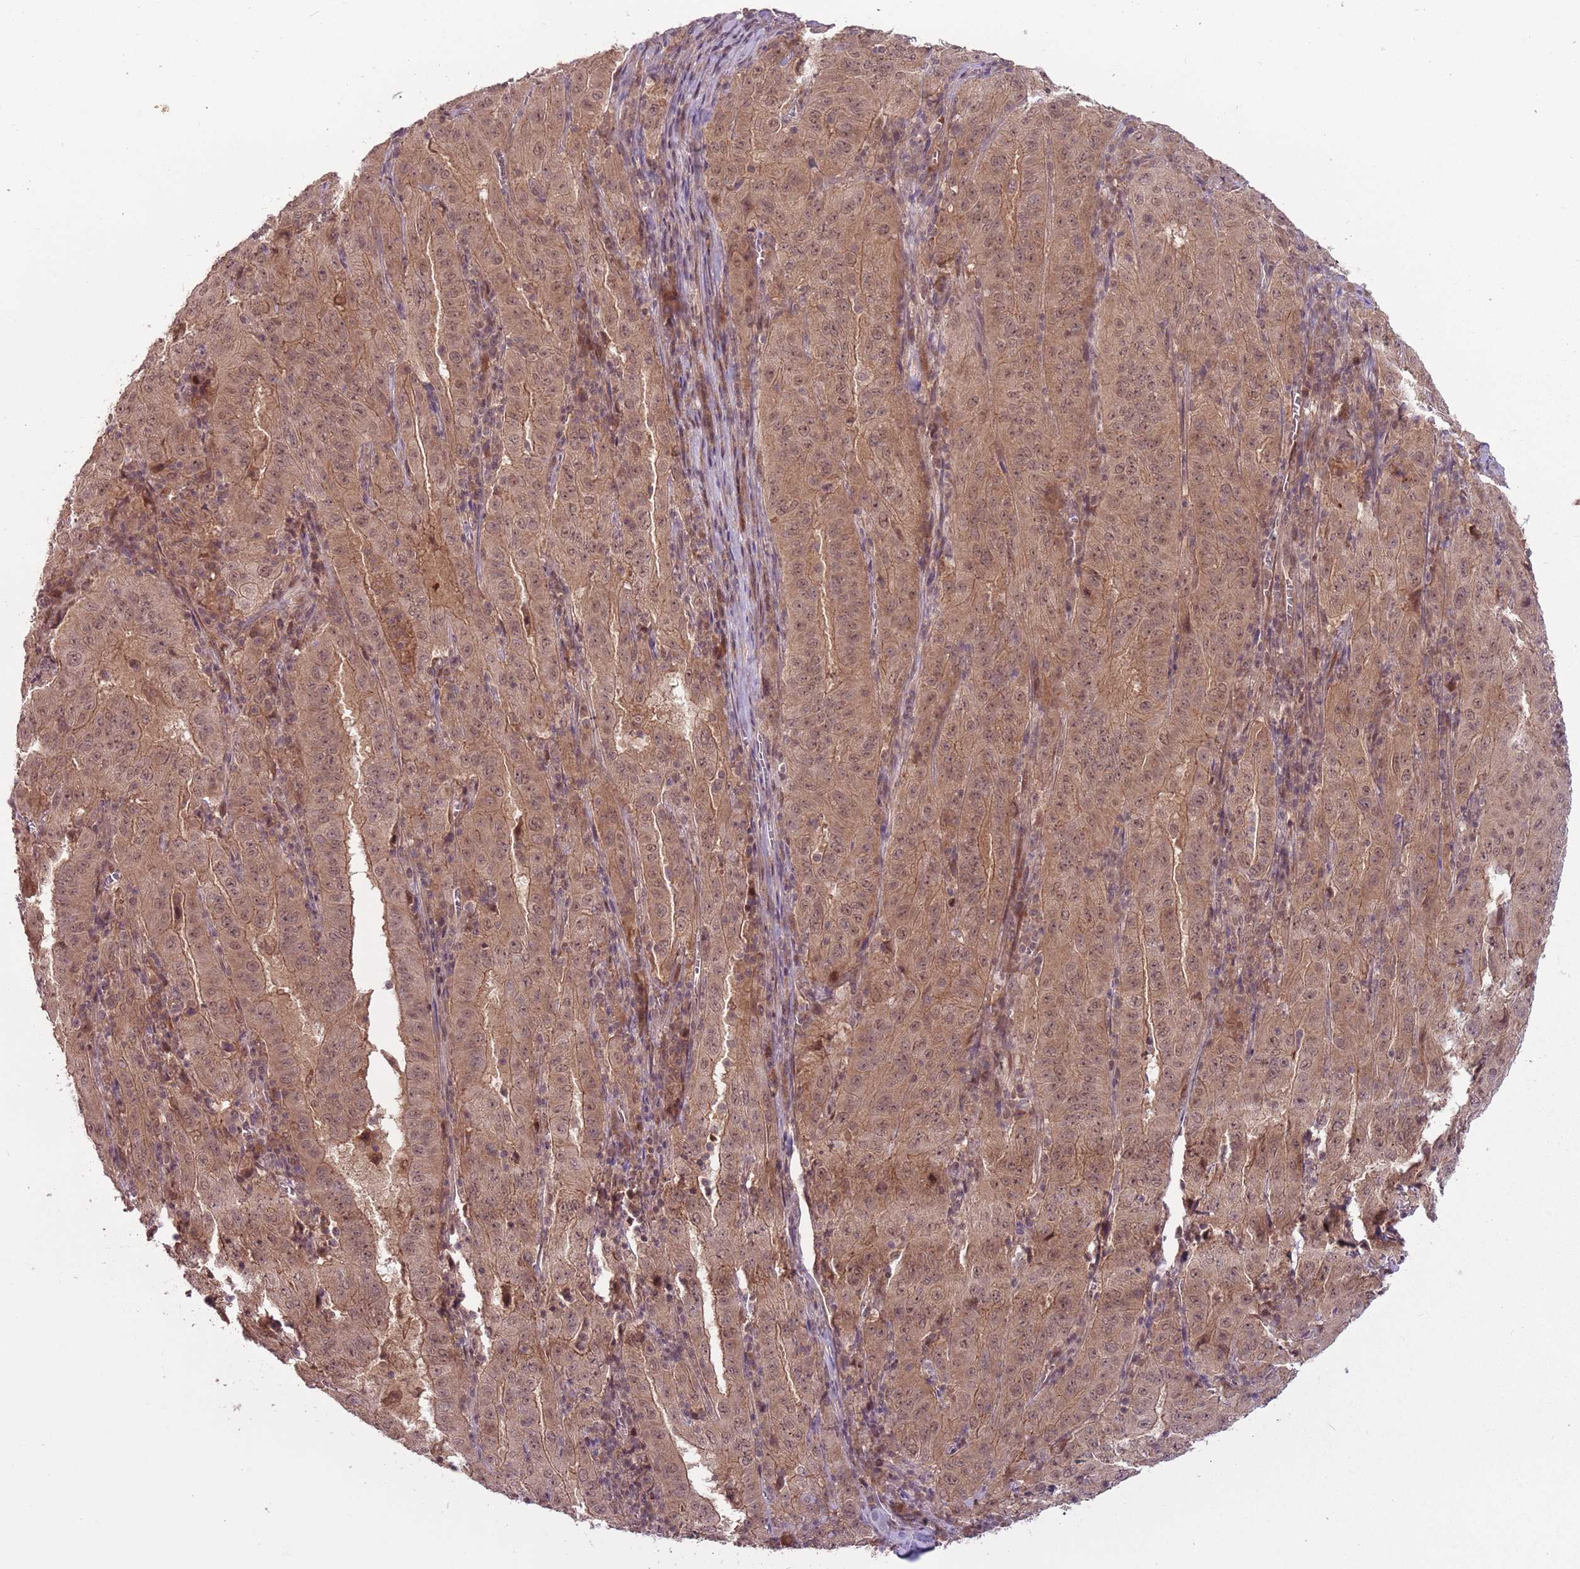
{"staining": {"intensity": "weak", "quantity": ">75%", "location": "cytoplasmic/membranous,nuclear"}, "tissue": "pancreatic cancer", "cell_type": "Tumor cells", "image_type": "cancer", "snomed": [{"axis": "morphology", "description": "Adenocarcinoma, NOS"}, {"axis": "topography", "description": "Pancreas"}], "caption": "DAB (3,3'-diaminobenzidine) immunohistochemical staining of pancreatic cancer (adenocarcinoma) displays weak cytoplasmic/membranous and nuclear protein staining in about >75% of tumor cells. Nuclei are stained in blue.", "gene": "ADAMTS3", "patient": {"sex": "male", "age": 63}}